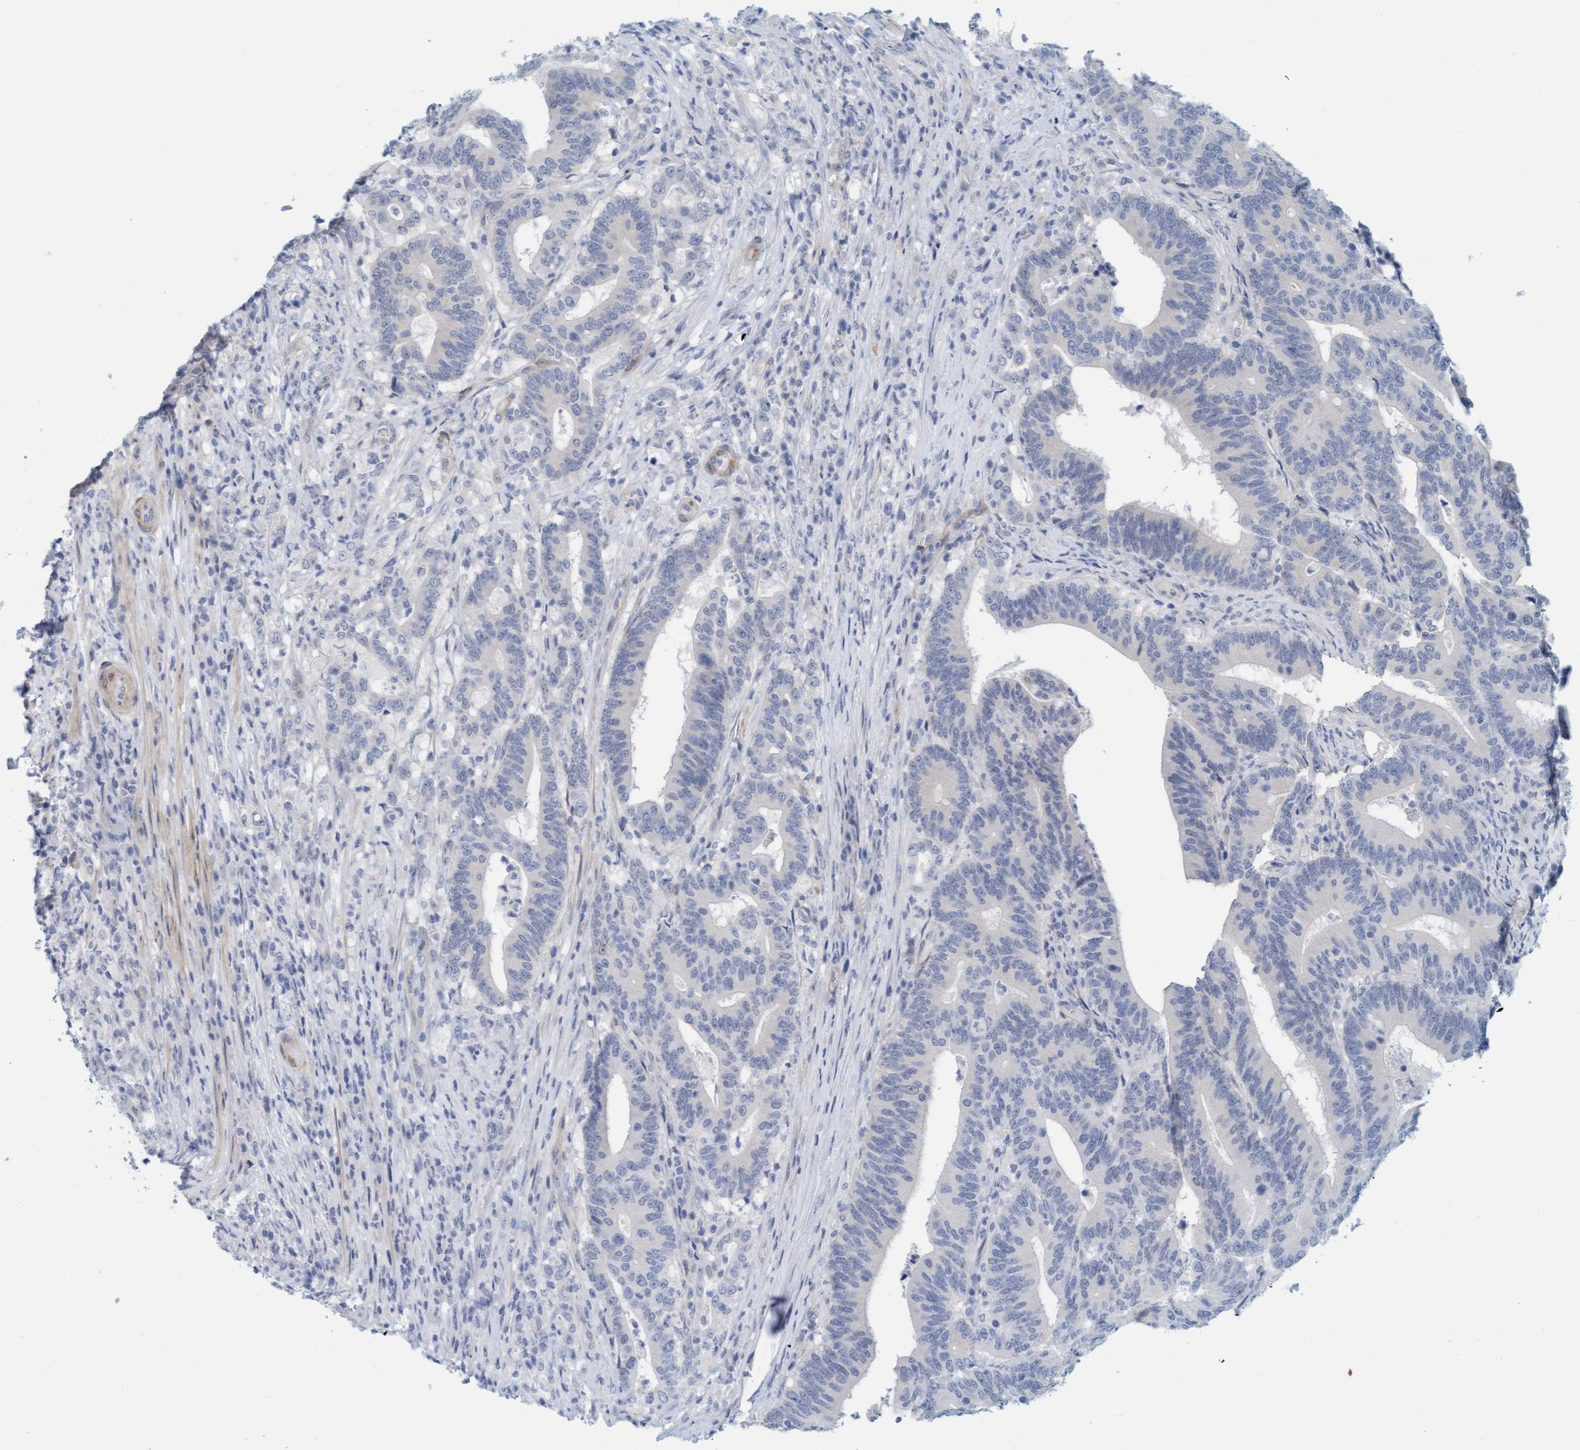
{"staining": {"intensity": "negative", "quantity": "none", "location": "none"}, "tissue": "colorectal cancer", "cell_type": "Tumor cells", "image_type": "cancer", "snomed": [{"axis": "morphology", "description": "Adenocarcinoma, NOS"}, {"axis": "topography", "description": "Colon"}], "caption": "Immunohistochemistry (IHC) histopathology image of neoplastic tissue: human colorectal cancer stained with DAB demonstrates no significant protein positivity in tumor cells.", "gene": "TSTD2", "patient": {"sex": "female", "age": 66}}